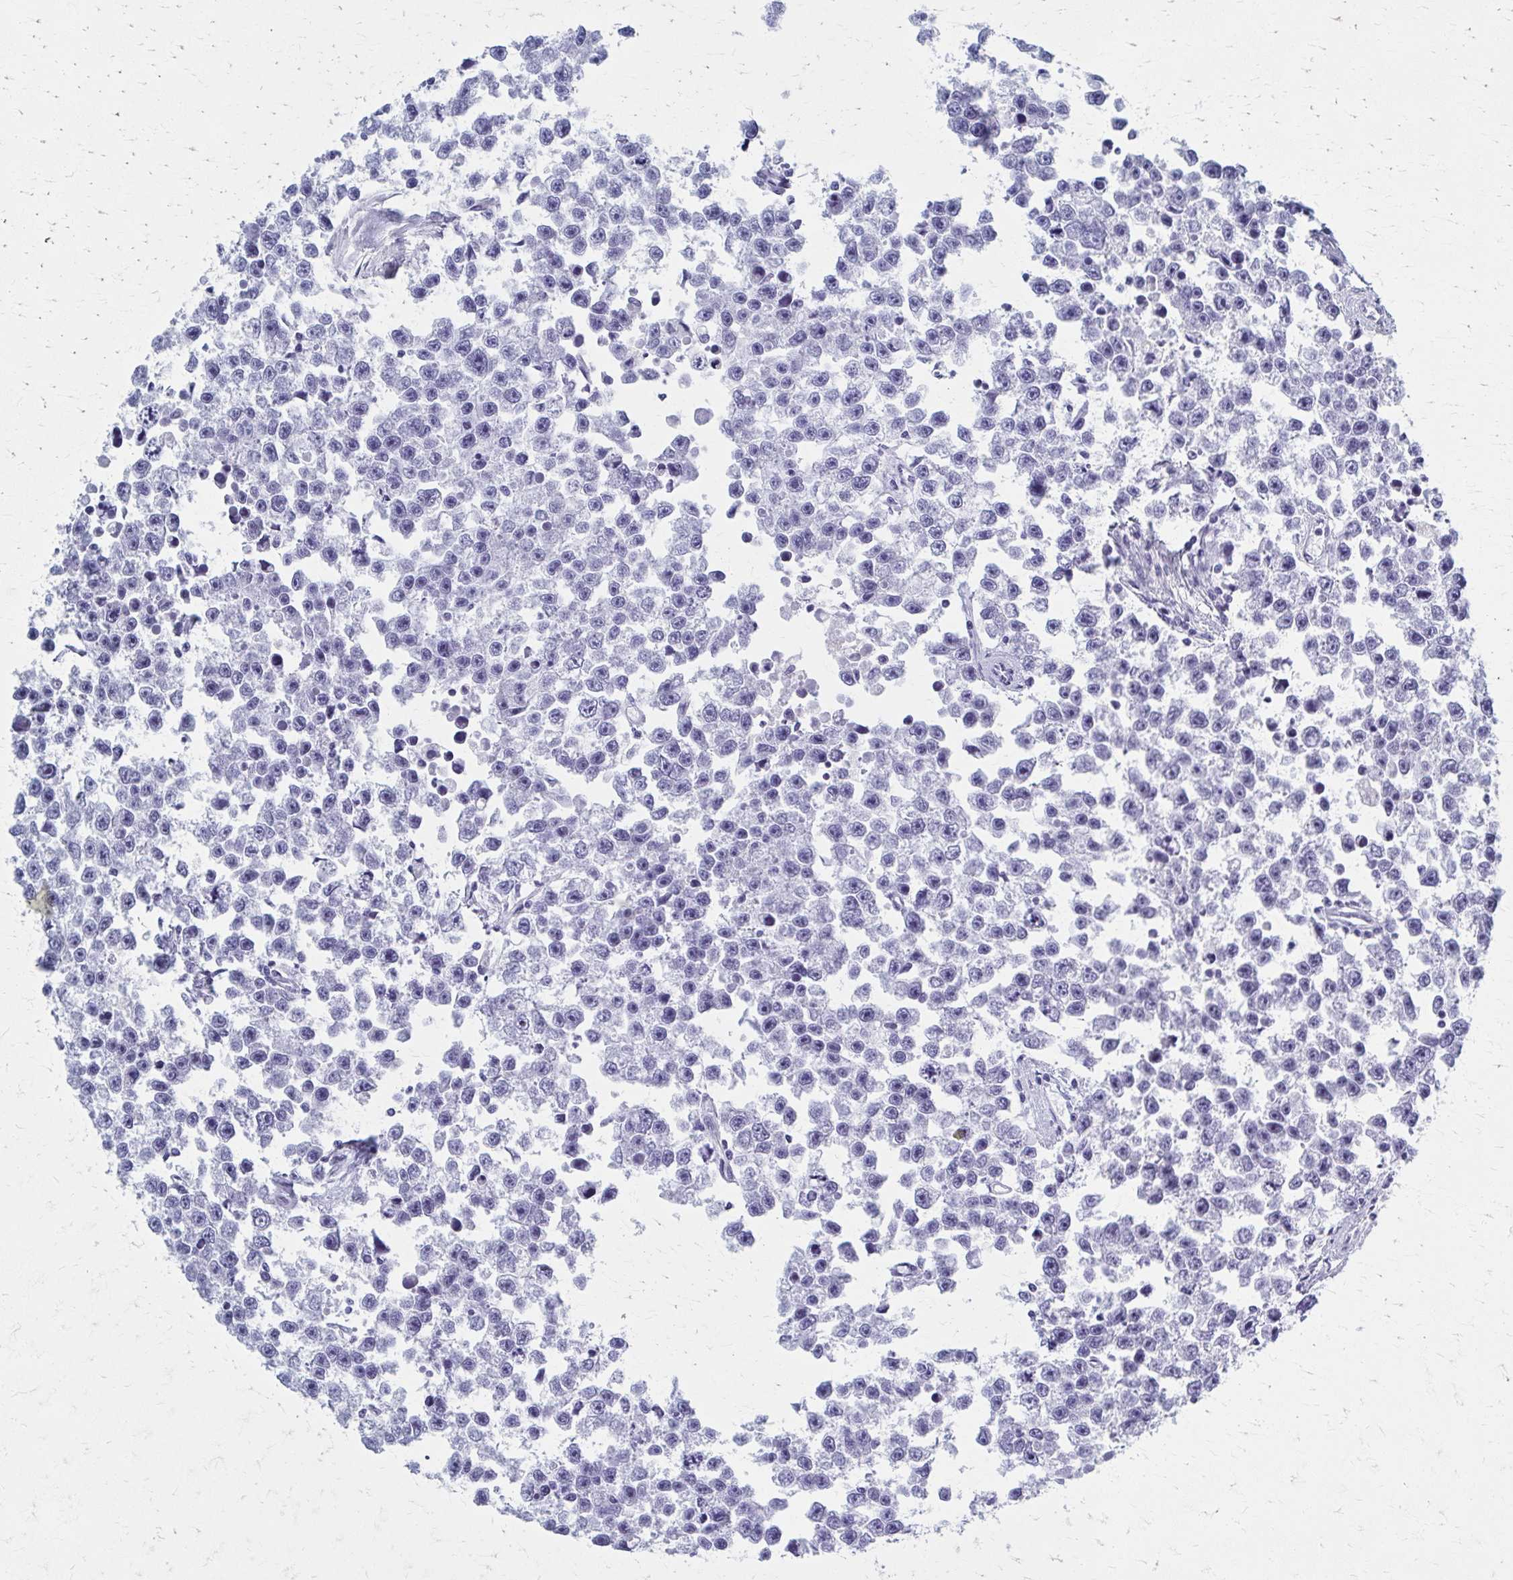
{"staining": {"intensity": "negative", "quantity": "none", "location": "none"}, "tissue": "testis cancer", "cell_type": "Tumor cells", "image_type": "cancer", "snomed": [{"axis": "morphology", "description": "Seminoma, NOS"}, {"axis": "topography", "description": "Testis"}], "caption": "IHC of human seminoma (testis) exhibits no staining in tumor cells. The staining is performed using DAB (3,3'-diaminobenzidine) brown chromogen with nuclei counter-stained in using hematoxylin.", "gene": "CELF5", "patient": {"sex": "male", "age": 26}}